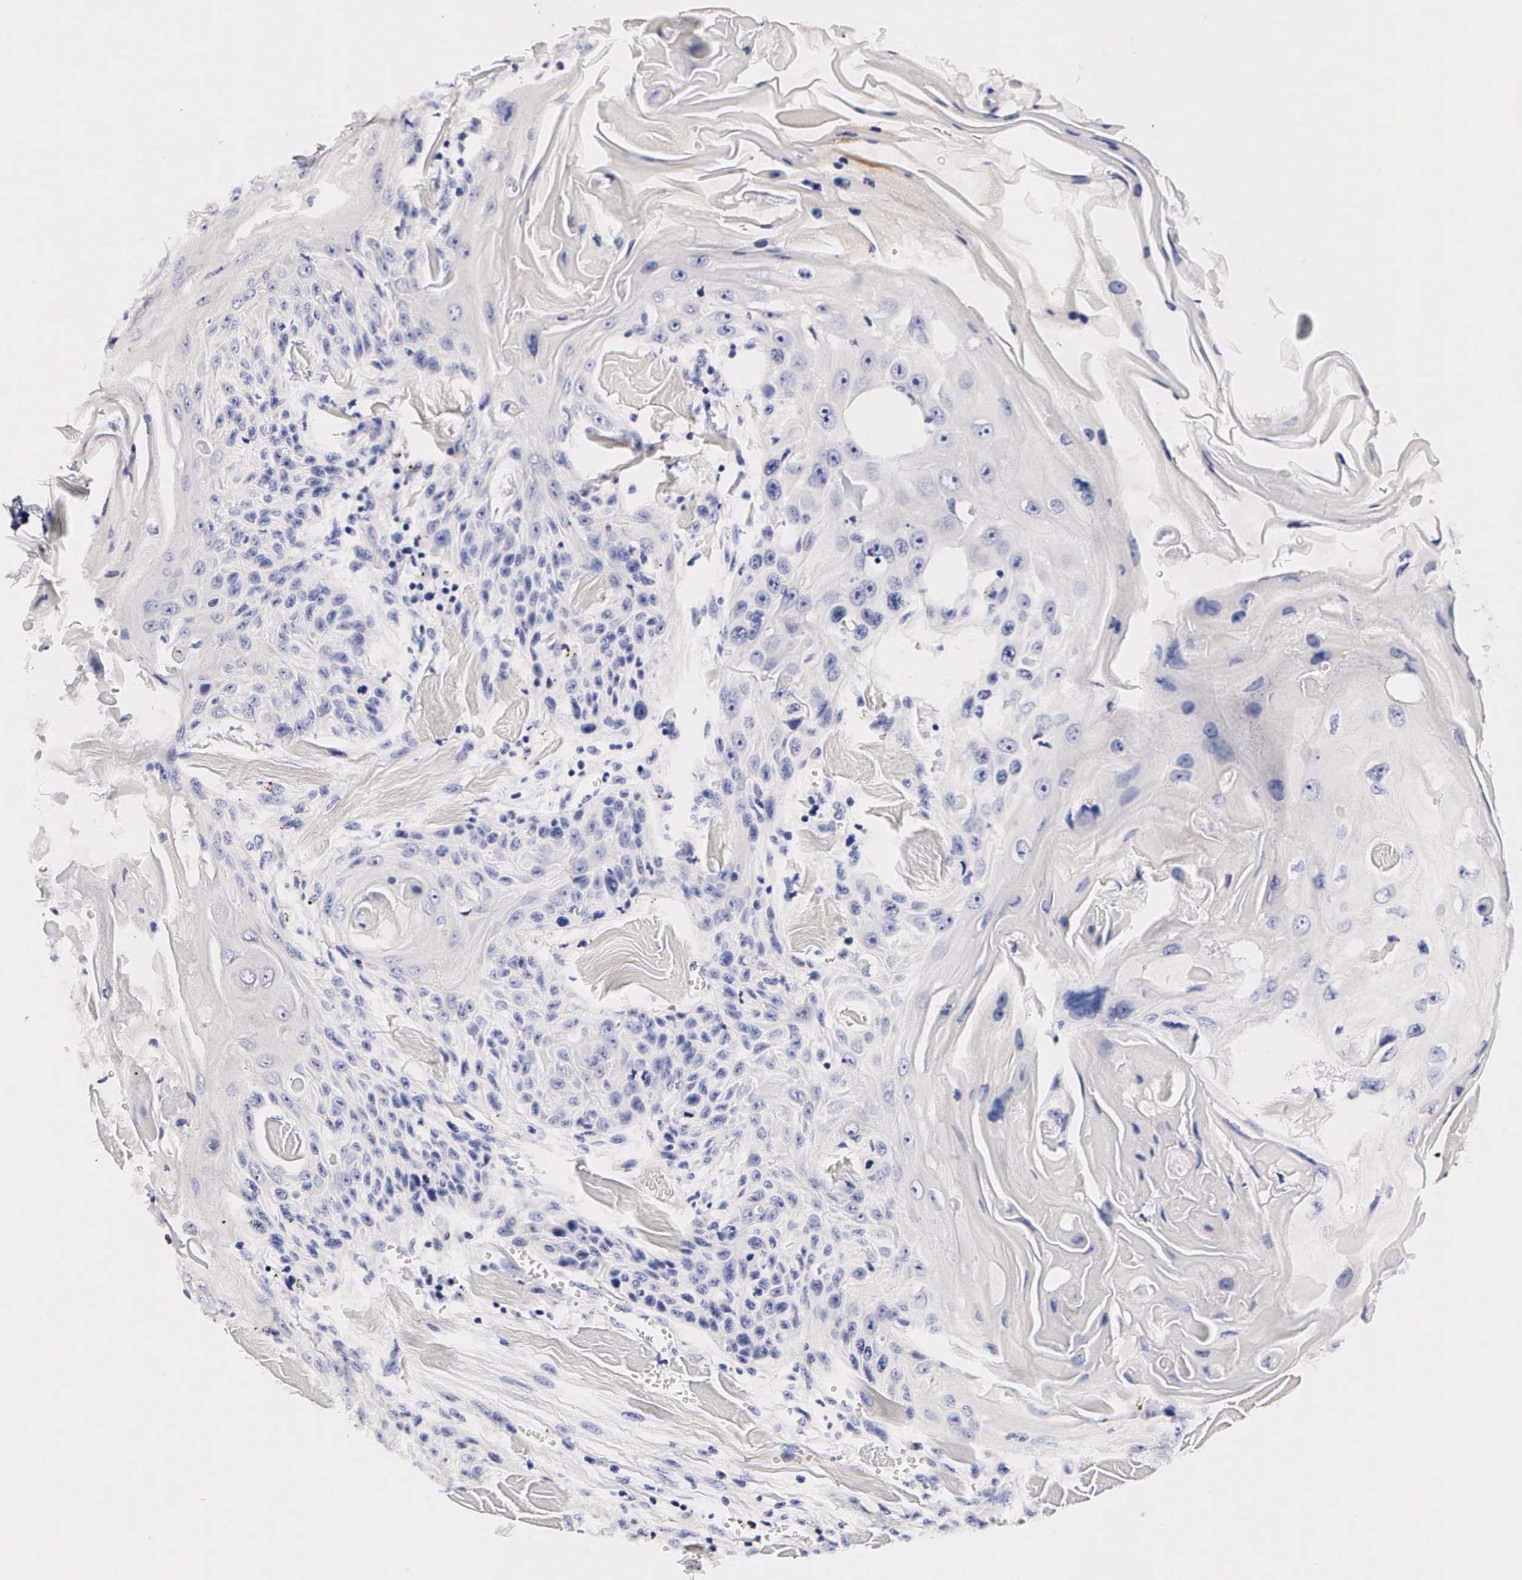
{"staining": {"intensity": "negative", "quantity": "none", "location": "none"}, "tissue": "head and neck cancer", "cell_type": "Tumor cells", "image_type": "cancer", "snomed": [{"axis": "morphology", "description": "Squamous cell carcinoma, NOS"}, {"axis": "morphology", "description": "Squamous cell carcinoma, metastatic, NOS"}, {"axis": "topography", "description": "Lymph node"}, {"axis": "topography", "description": "Salivary gland"}, {"axis": "topography", "description": "Head-Neck"}], "caption": "IHC photomicrograph of neoplastic tissue: head and neck cancer (squamous cell carcinoma) stained with DAB demonstrates no significant protein staining in tumor cells. Brightfield microscopy of immunohistochemistry stained with DAB (brown) and hematoxylin (blue), captured at high magnification.", "gene": "RNASE6", "patient": {"sex": "female", "age": 74}}